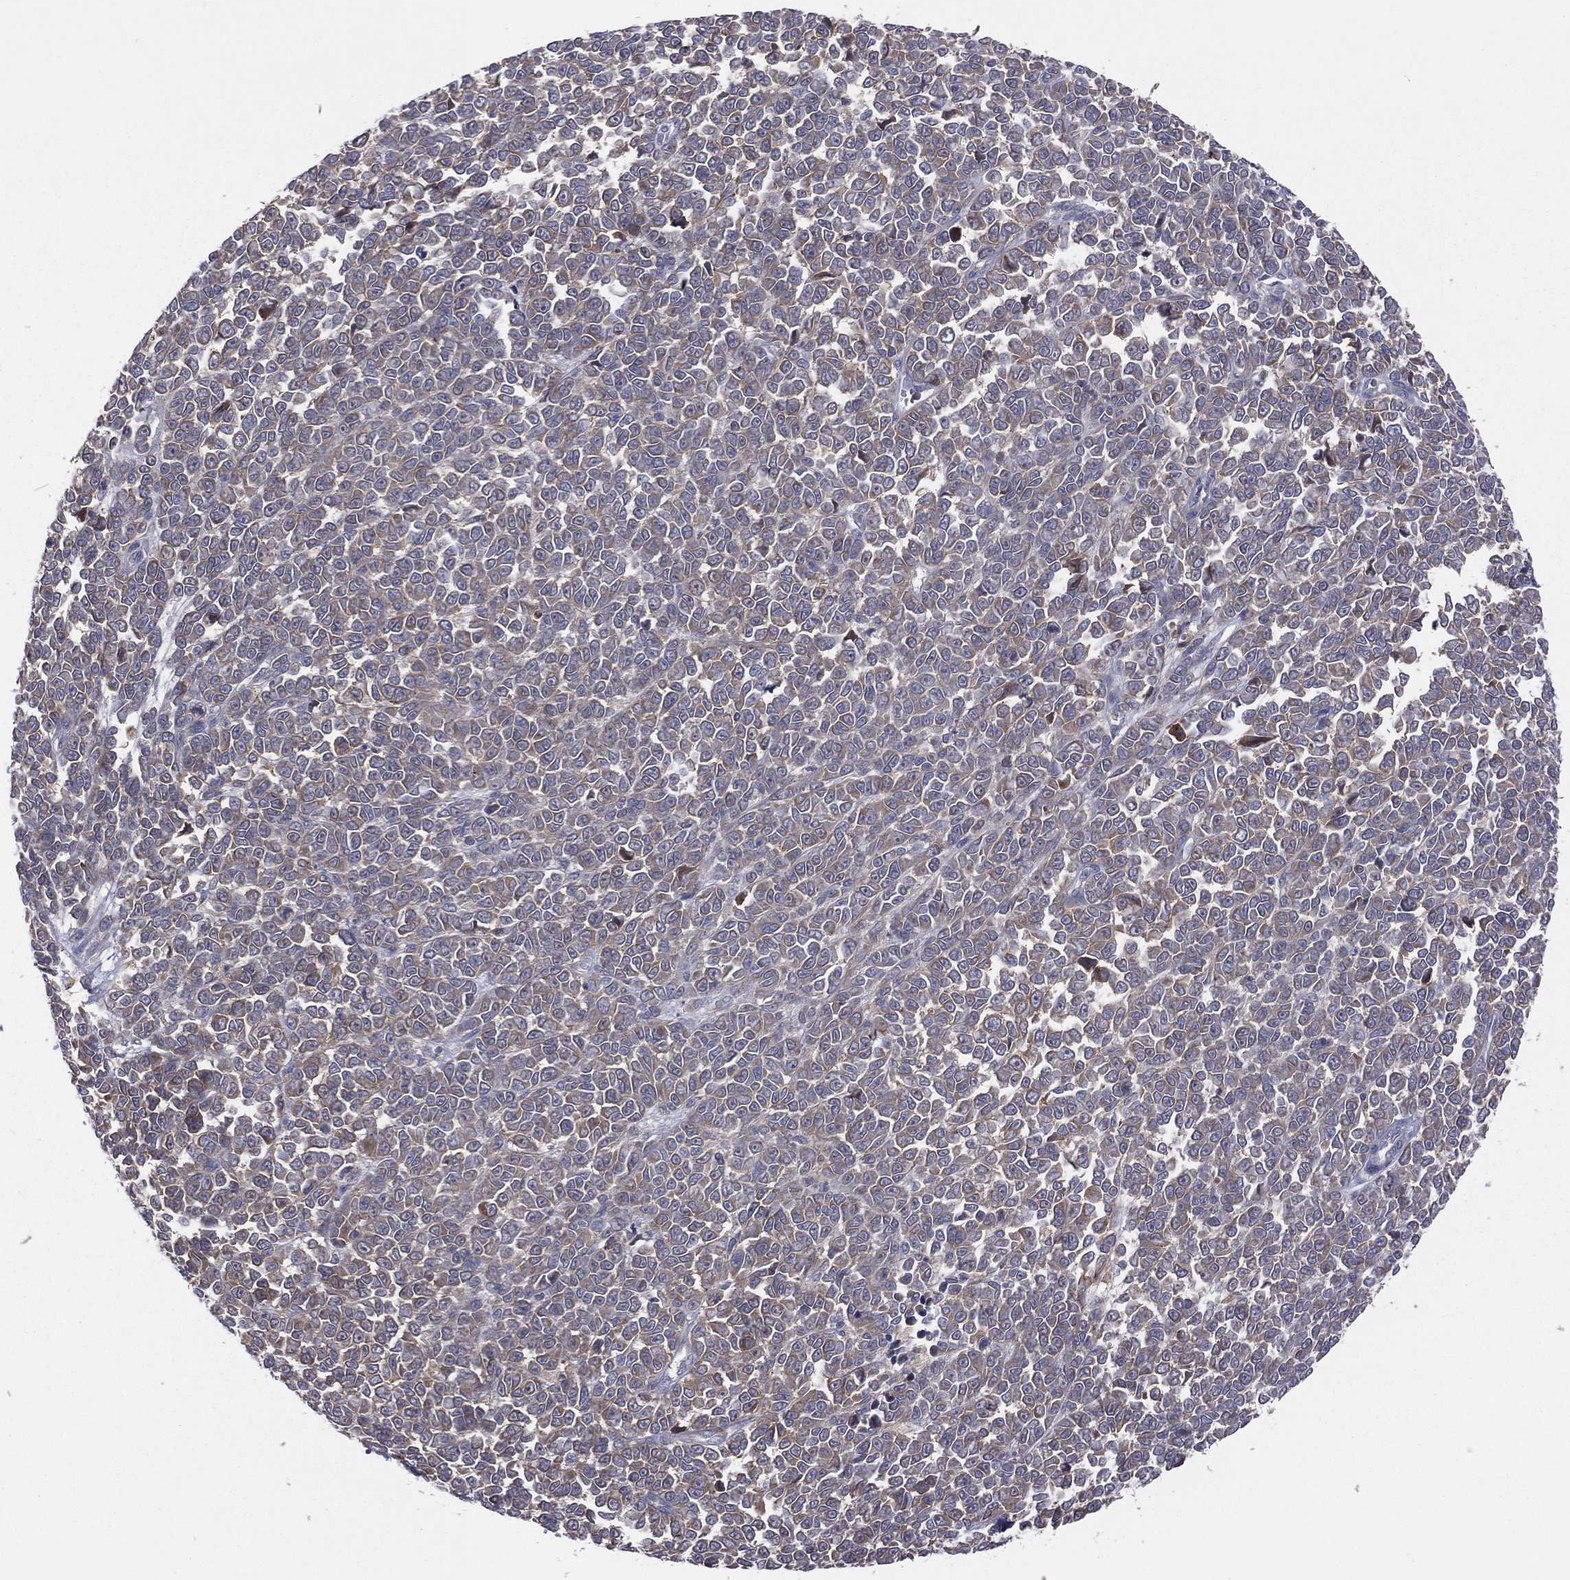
{"staining": {"intensity": "moderate", "quantity": "<25%", "location": "cytoplasmic/membranous"}, "tissue": "melanoma", "cell_type": "Tumor cells", "image_type": "cancer", "snomed": [{"axis": "morphology", "description": "Malignant melanoma, NOS"}, {"axis": "topography", "description": "Skin"}], "caption": "Approximately <25% of tumor cells in malignant melanoma display moderate cytoplasmic/membranous protein expression as visualized by brown immunohistochemical staining.", "gene": "STARD3", "patient": {"sex": "female", "age": 95}}